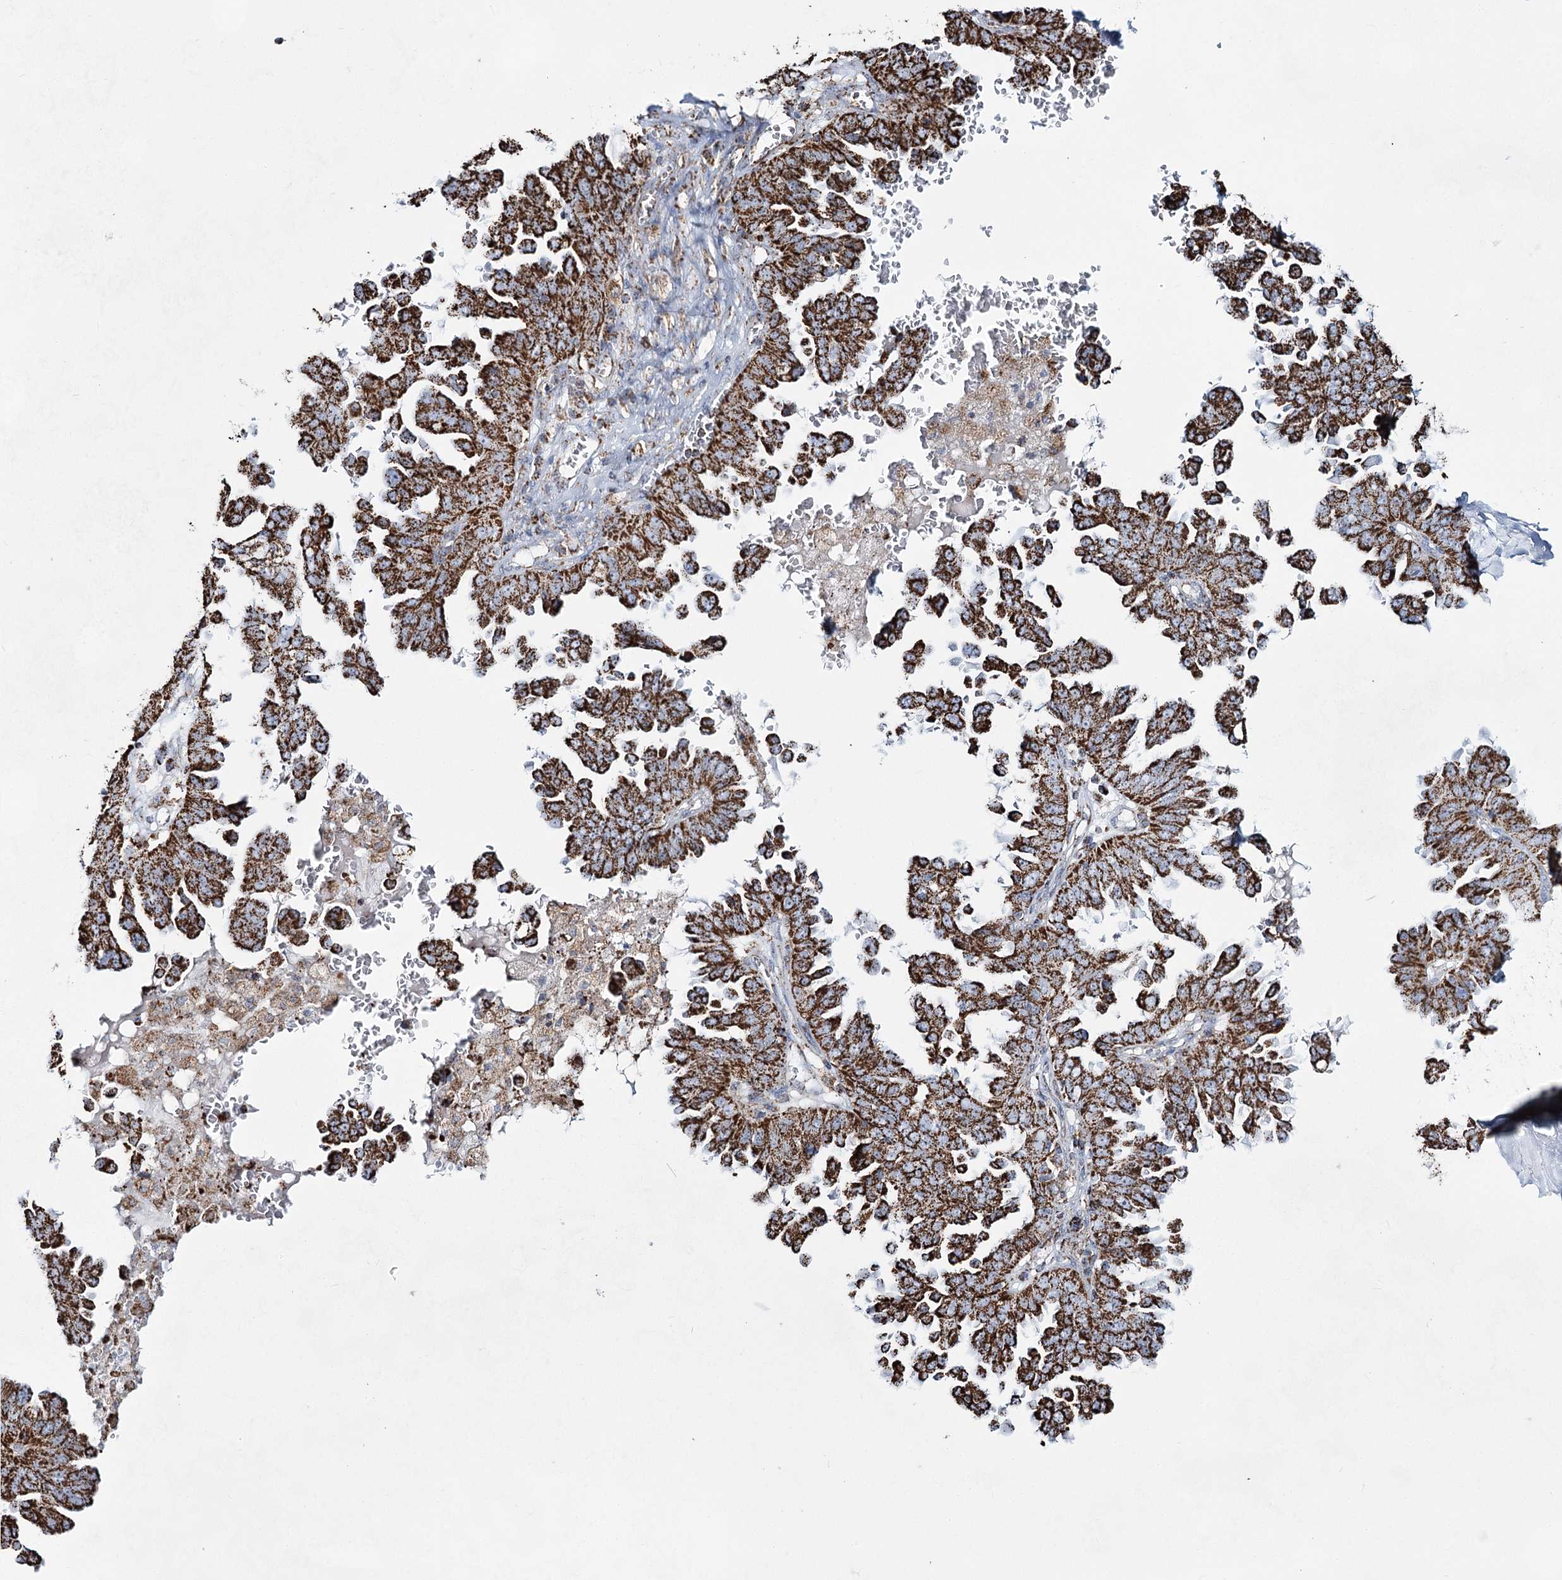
{"staining": {"intensity": "strong", "quantity": ">75%", "location": "cytoplasmic/membranous"}, "tissue": "ovarian cancer", "cell_type": "Tumor cells", "image_type": "cancer", "snomed": [{"axis": "morphology", "description": "Carcinoma, endometroid"}, {"axis": "topography", "description": "Ovary"}], "caption": "Ovarian cancer stained with immunohistochemistry (IHC) displays strong cytoplasmic/membranous staining in approximately >75% of tumor cells.", "gene": "CWF19L1", "patient": {"sex": "female", "age": 62}}